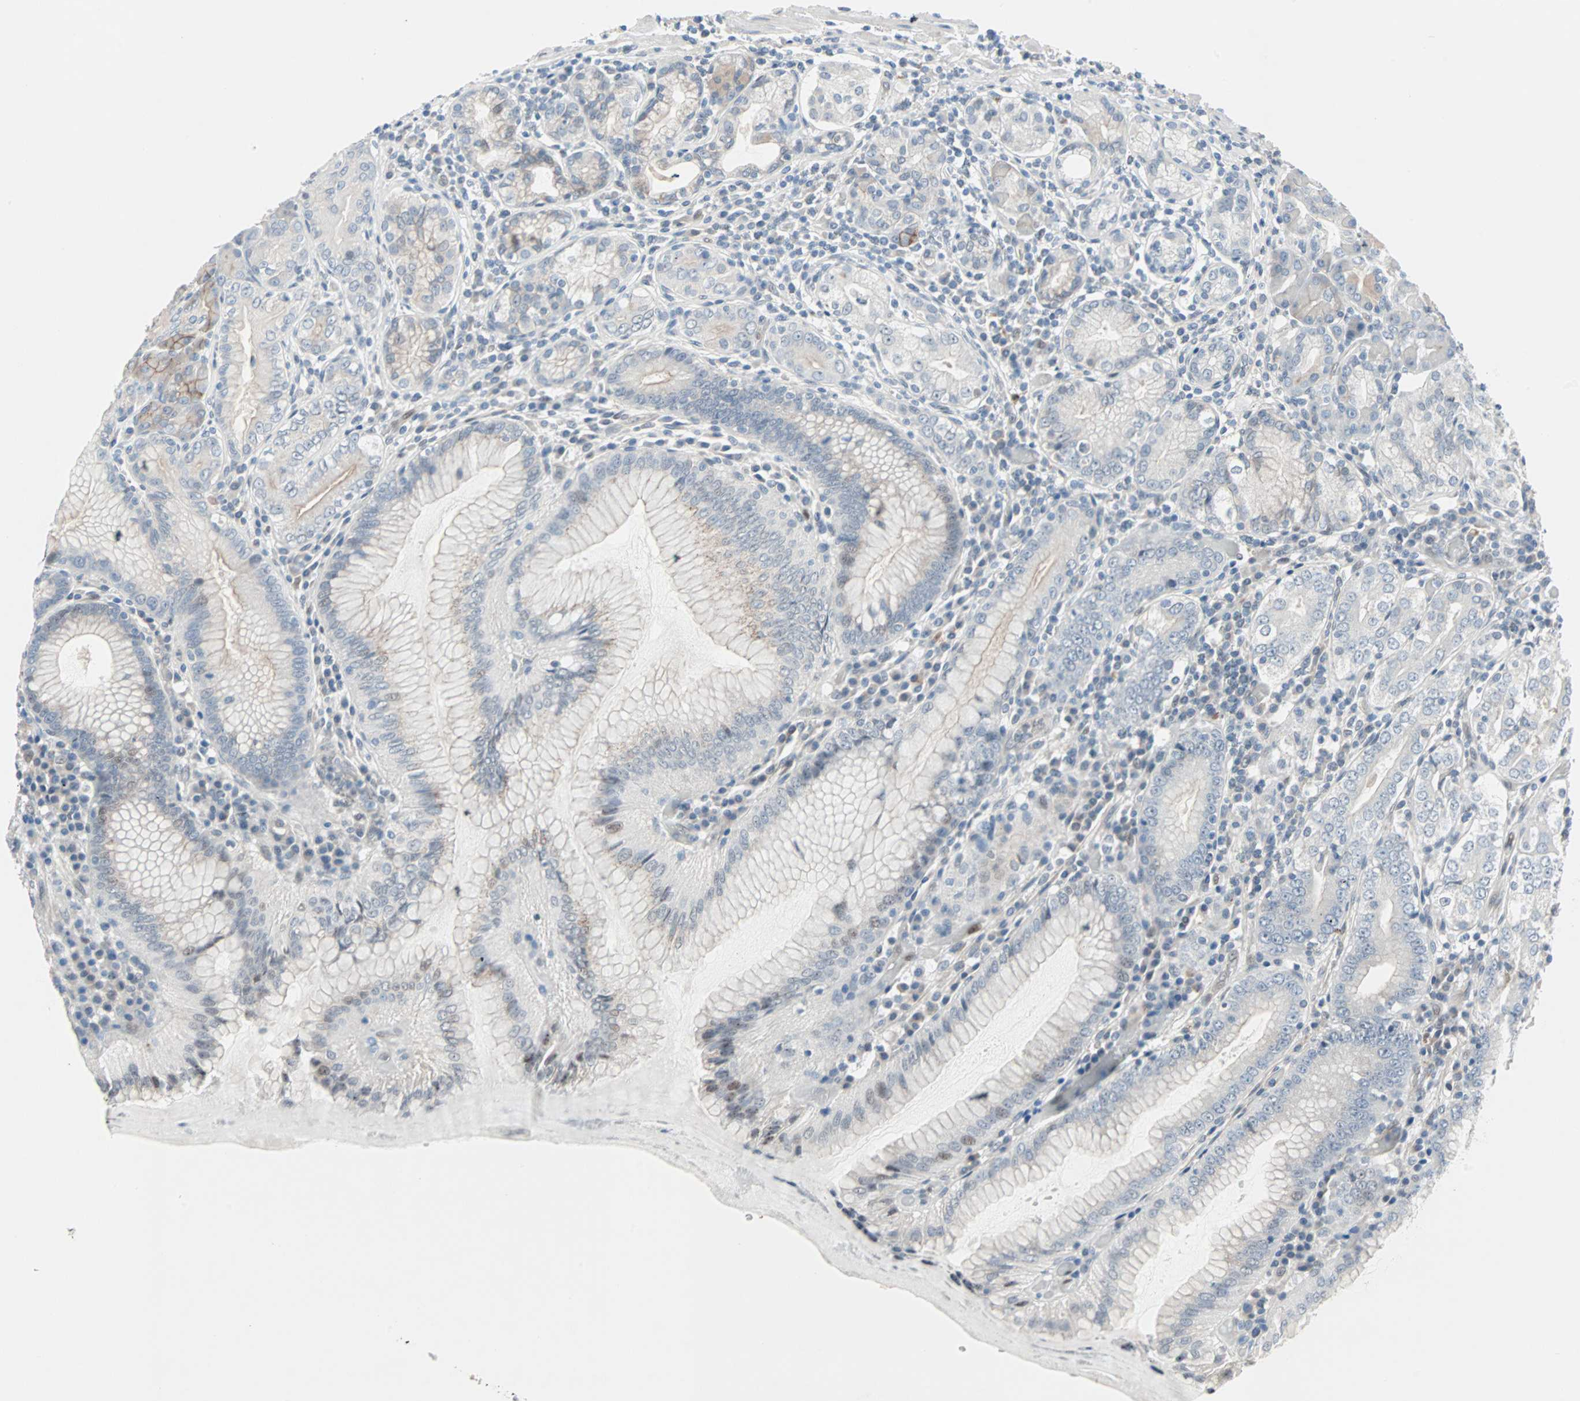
{"staining": {"intensity": "strong", "quantity": "<25%", "location": "cytoplasmic/membranous,nuclear"}, "tissue": "stomach", "cell_type": "Glandular cells", "image_type": "normal", "snomed": [{"axis": "morphology", "description": "Normal tissue, NOS"}, {"axis": "topography", "description": "Stomach, lower"}], "caption": "The image reveals a brown stain indicating the presence of a protein in the cytoplasmic/membranous,nuclear of glandular cells in stomach. (DAB = brown stain, brightfield microscopy at high magnification).", "gene": "CAND2", "patient": {"sex": "female", "age": 76}}